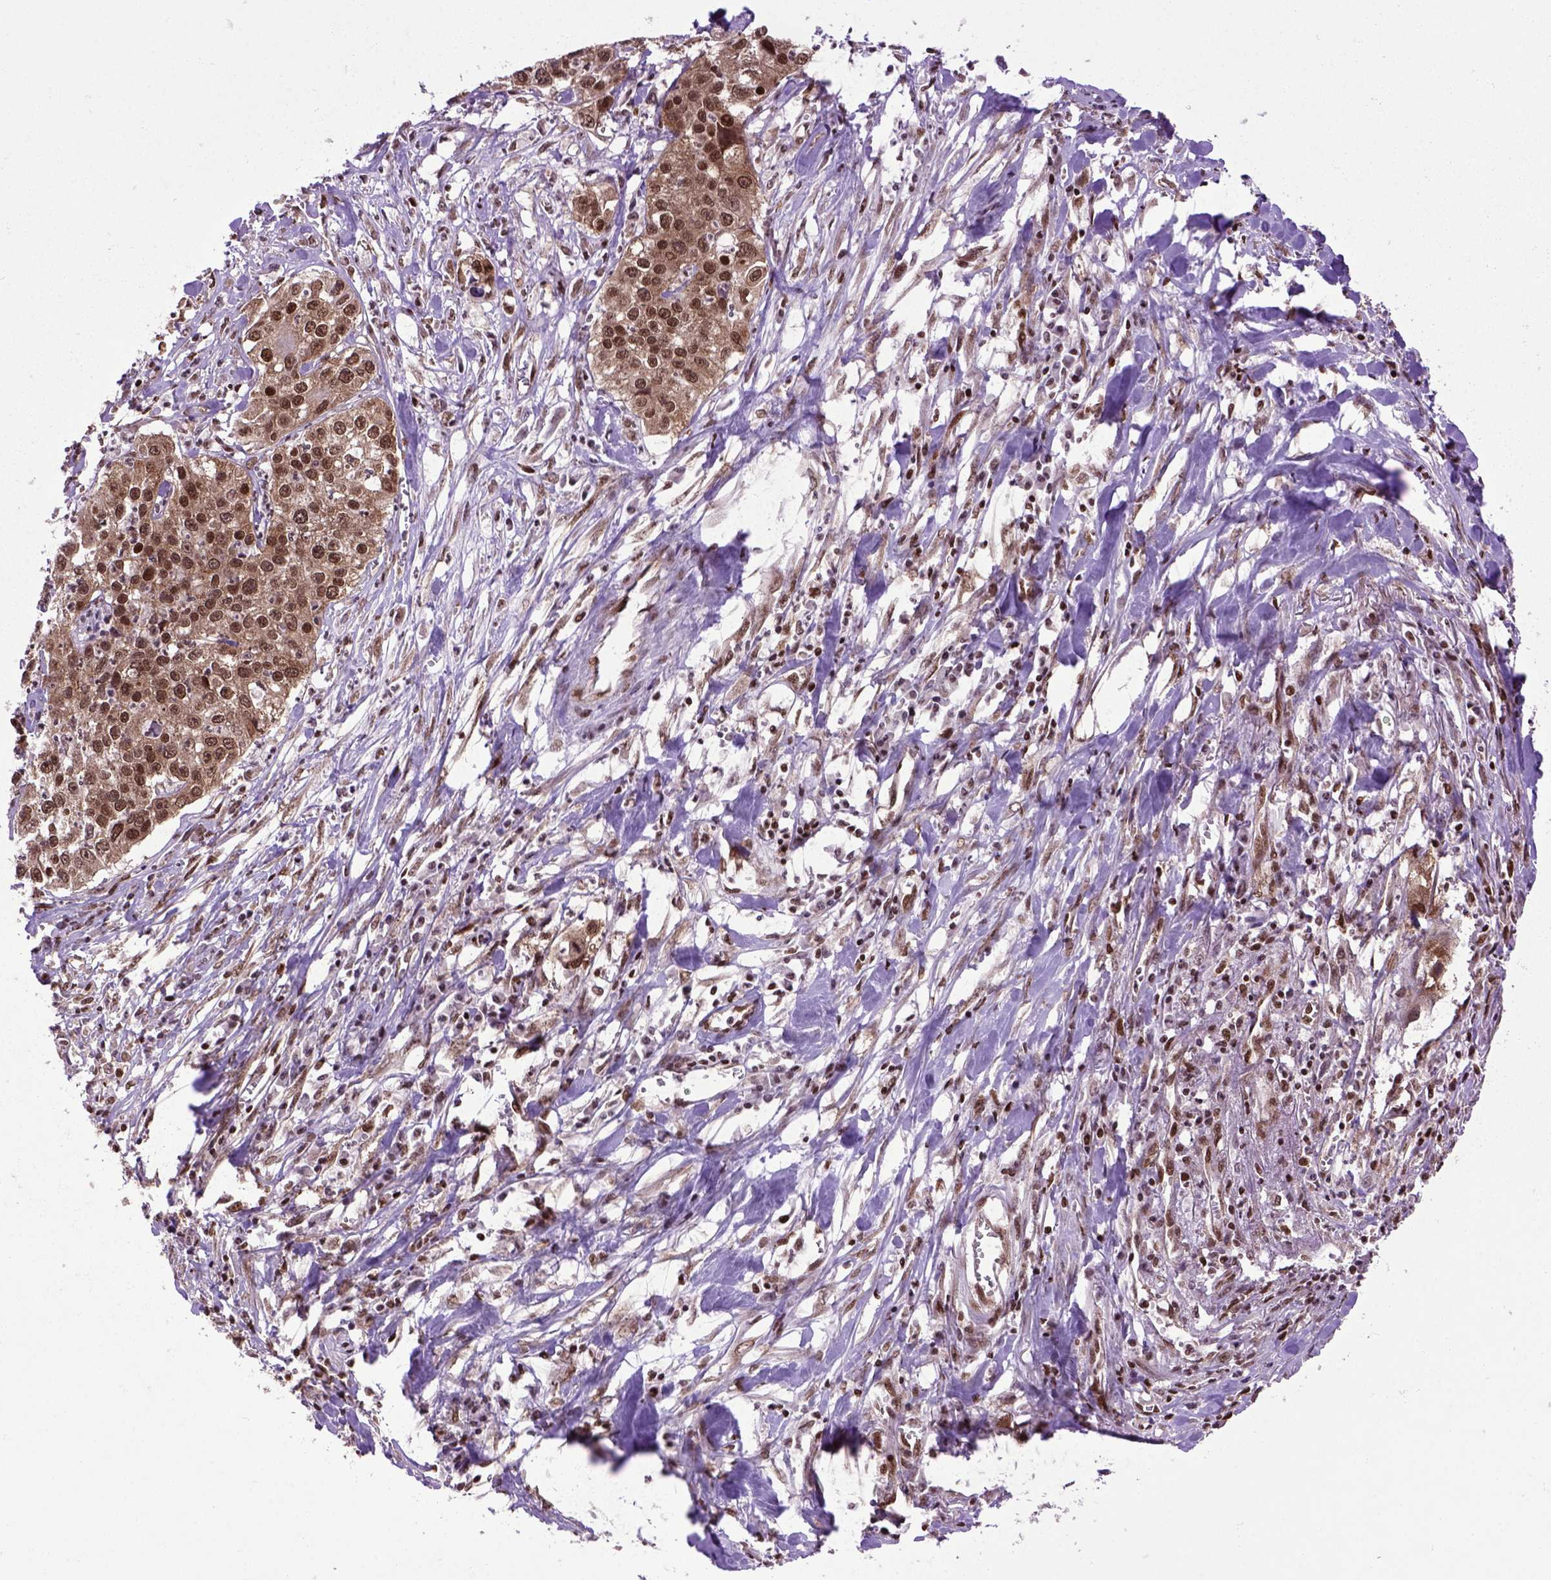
{"staining": {"intensity": "strong", "quantity": ">75%", "location": "cytoplasmic/membranous,nuclear"}, "tissue": "lung cancer", "cell_type": "Tumor cells", "image_type": "cancer", "snomed": [{"axis": "morphology", "description": "Squamous cell carcinoma, NOS"}, {"axis": "morphology", "description": "Squamous cell carcinoma, metastatic, NOS"}, {"axis": "topography", "description": "Lung"}, {"axis": "topography", "description": "Pleura, NOS"}], "caption": "Immunohistochemistry (IHC) photomicrograph of human lung metastatic squamous cell carcinoma stained for a protein (brown), which demonstrates high levels of strong cytoplasmic/membranous and nuclear expression in about >75% of tumor cells.", "gene": "CELF1", "patient": {"sex": "male", "age": 72}}